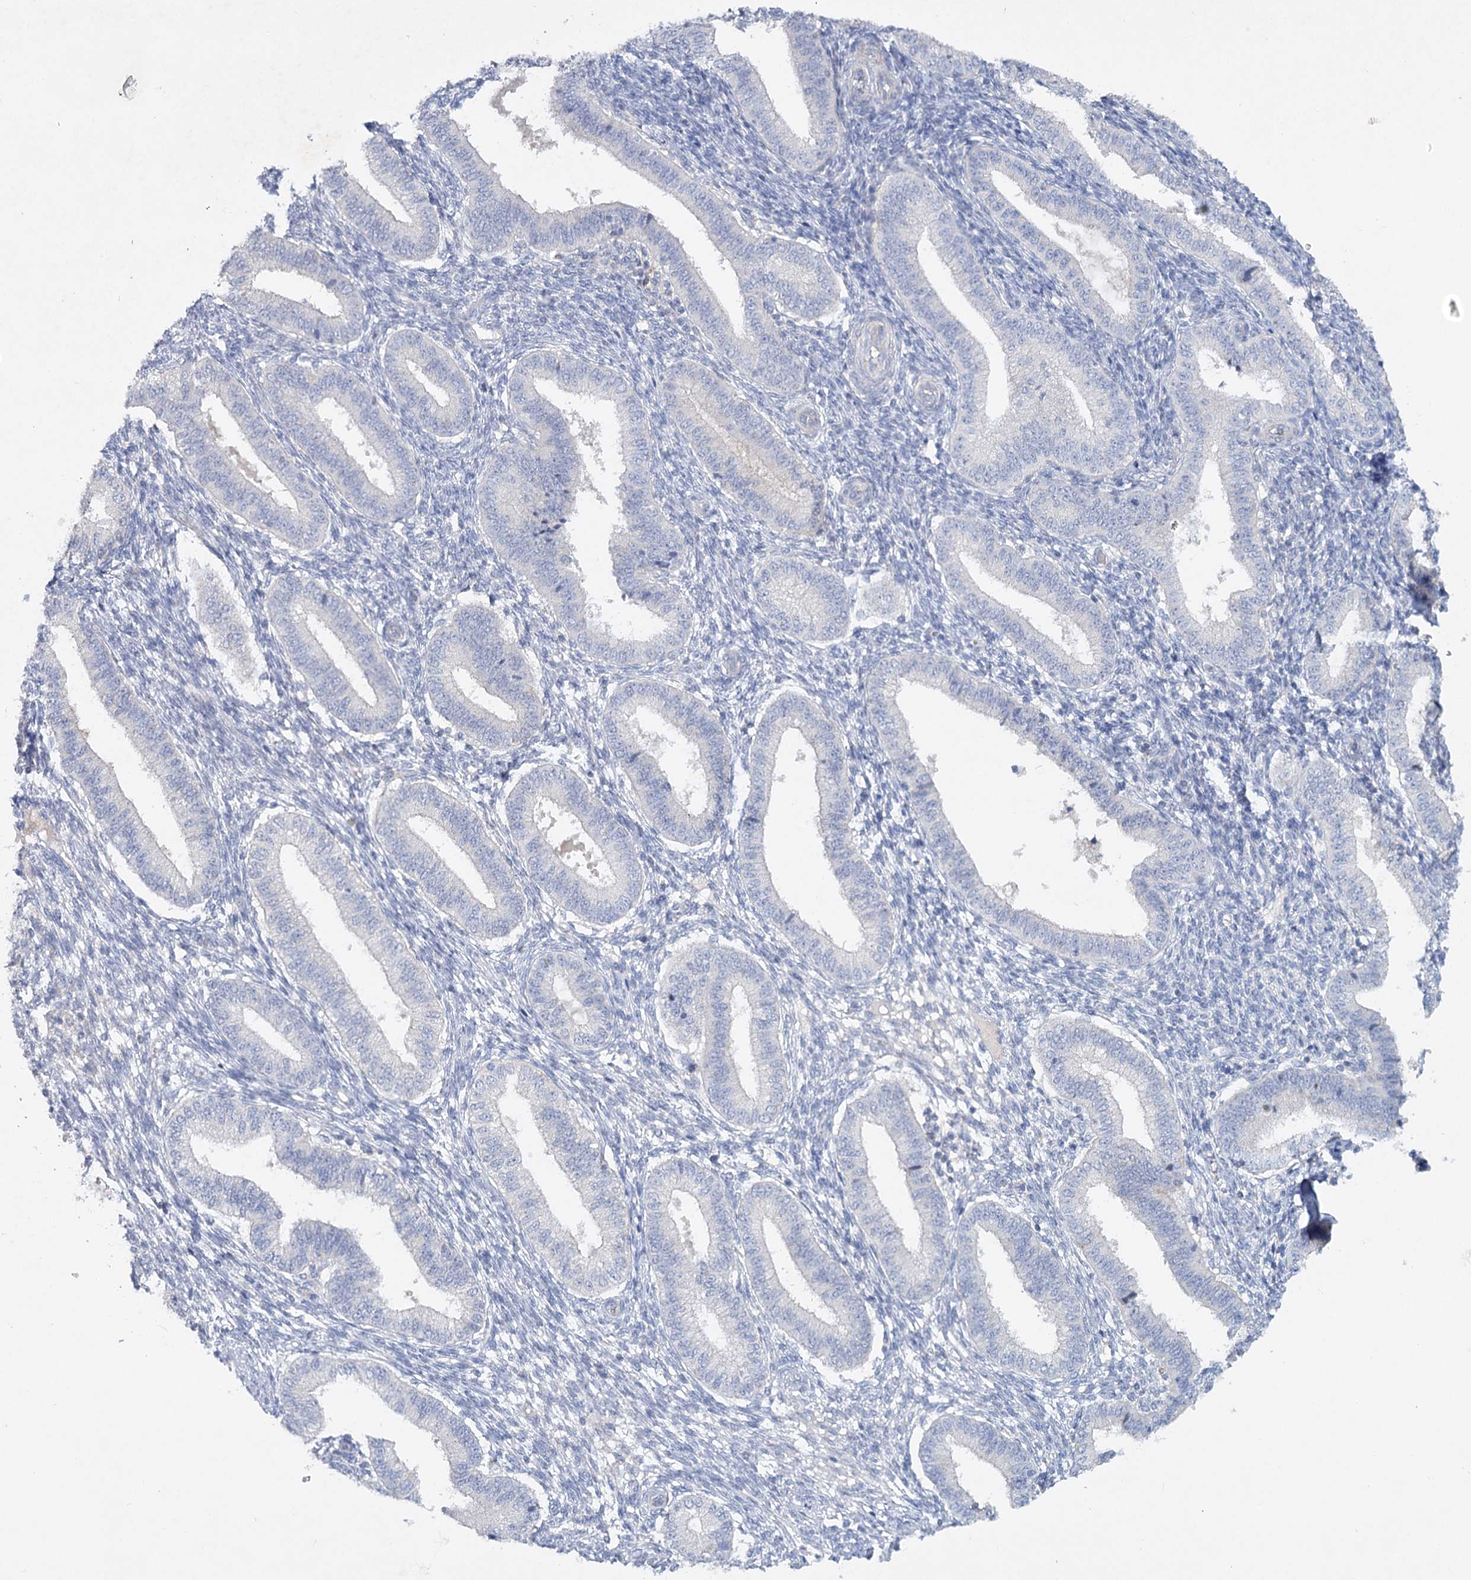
{"staining": {"intensity": "negative", "quantity": "none", "location": "none"}, "tissue": "endometrium", "cell_type": "Cells in endometrial stroma", "image_type": "normal", "snomed": [{"axis": "morphology", "description": "Normal tissue, NOS"}, {"axis": "topography", "description": "Endometrium"}], "caption": "The image reveals no significant positivity in cells in endometrial stroma of endometrium.", "gene": "MAP3K13", "patient": {"sex": "female", "age": 39}}